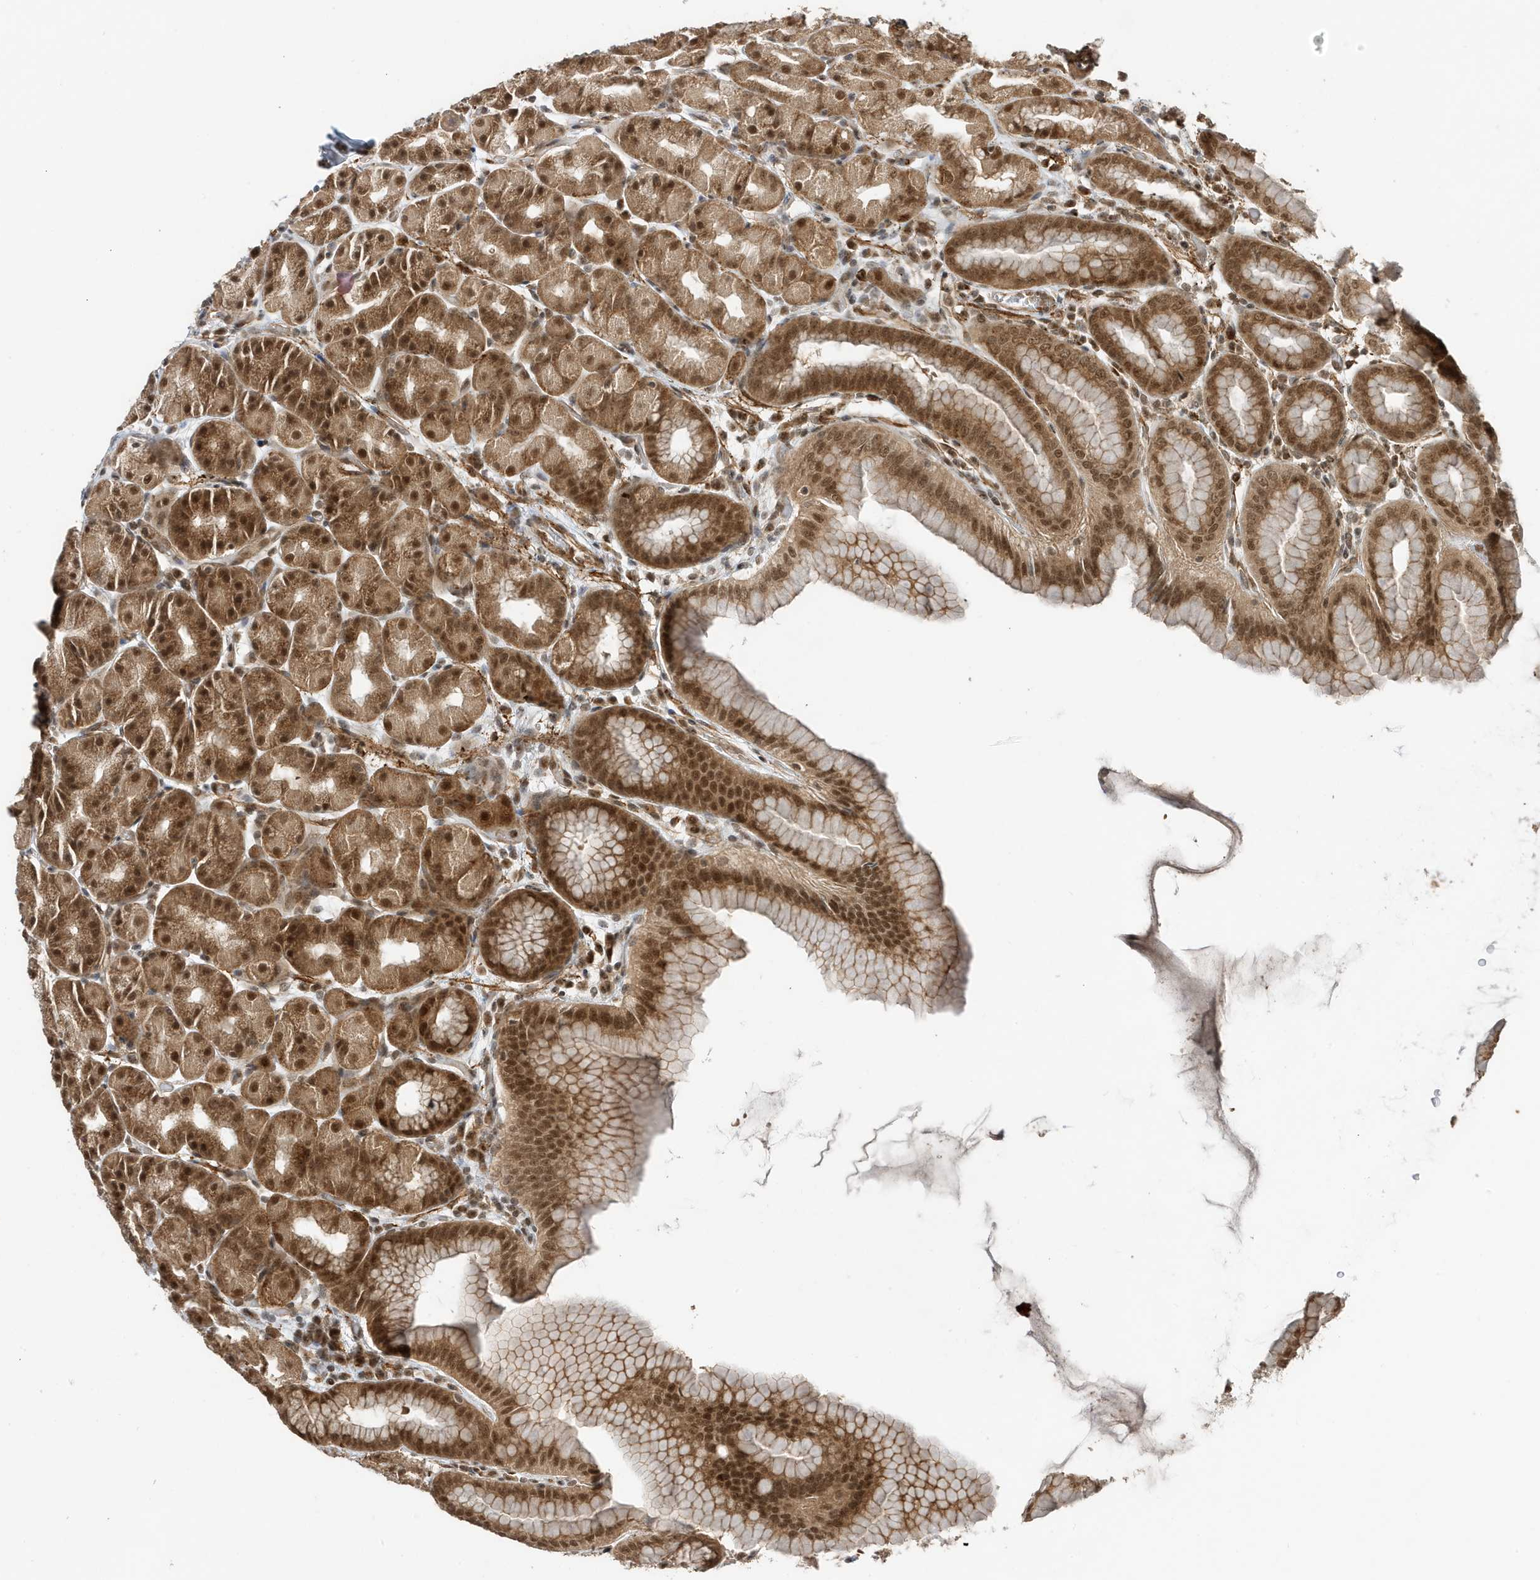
{"staining": {"intensity": "strong", "quantity": "25%-75%", "location": "cytoplasmic/membranous,nuclear"}, "tissue": "stomach", "cell_type": "Glandular cells", "image_type": "normal", "snomed": [{"axis": "morphology", "description": "Normal tissue, NOS"}, {"axis": "topography", "description": "Stomach, upper"}], "caption": "An image of stomach stained for a protein reveals strong cytoplasmic/membranous,nuclear brown staining in glandular cells. The protein of interest is shown in brown color, while the nuclei are stained blue.", "gene": "MAST3", "patient": {"sex": "male", "age": 68}}